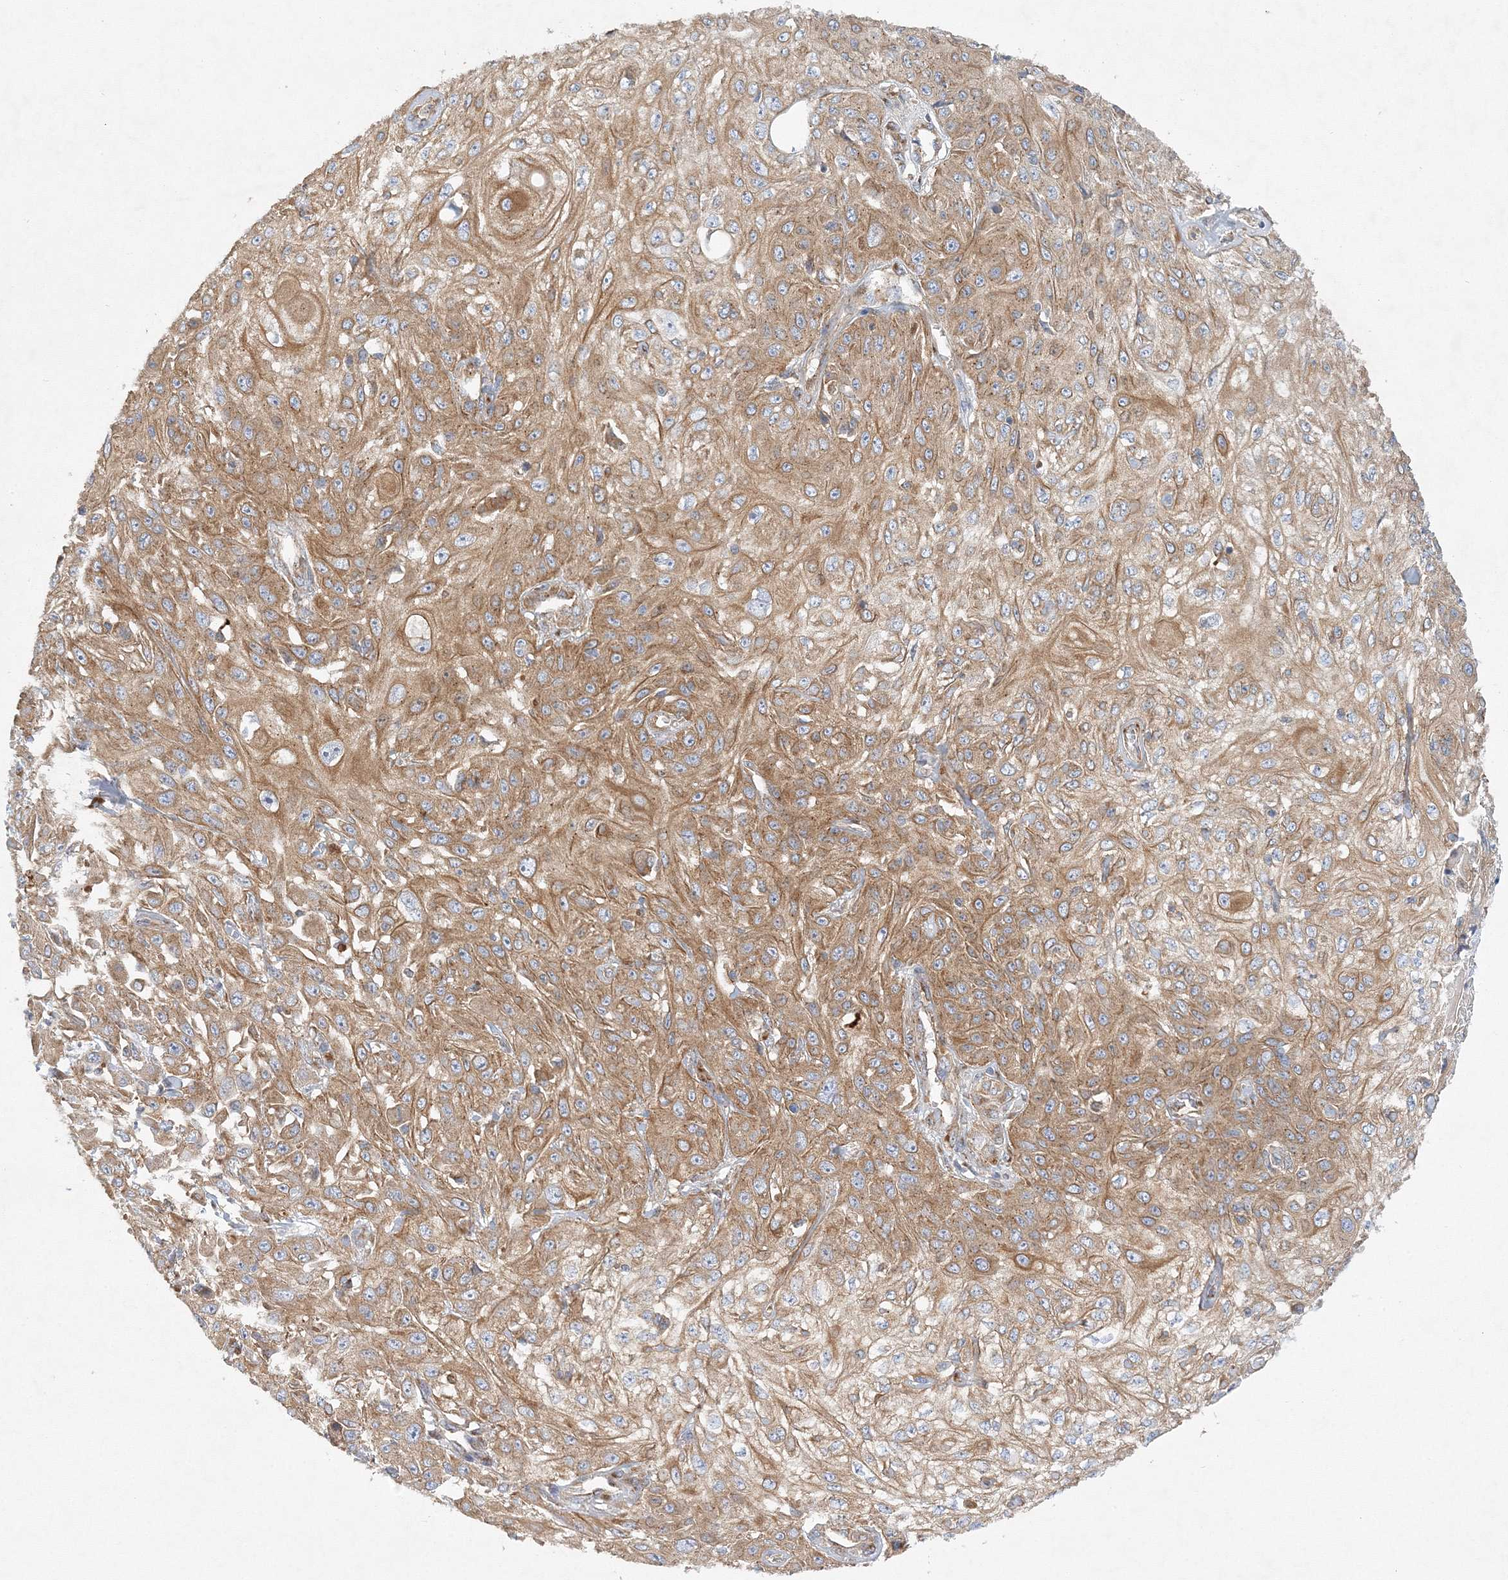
{"staining": {"intensity": "moderate", "quantity": ">75%", "location": "cytoplasmic/membranous"}, "tissue": "skin cancer", "cell_type": "Tumor cells", "image_type": "cancer", "snomed": [{"axis": "morphology", "description": "Squamous cell carcinoma, NOS"}, {"axis": "morphology", "description": "Squamous cell carcinoma, metastatic, NOS"}, {"axis": "topography", "description": "Skin"}, {"axis": "topography", "description": "Lymph node"}], "caption": "About >75% of tumor cells in human skin metastatic squamous cell carcinoma exhibit moderate cytoplasmic/membranous protein positivity as visualized by brown immunohistochemical staining.", "gene": "SEC23IP", "patient": {"sex": "male", "age": 75}}